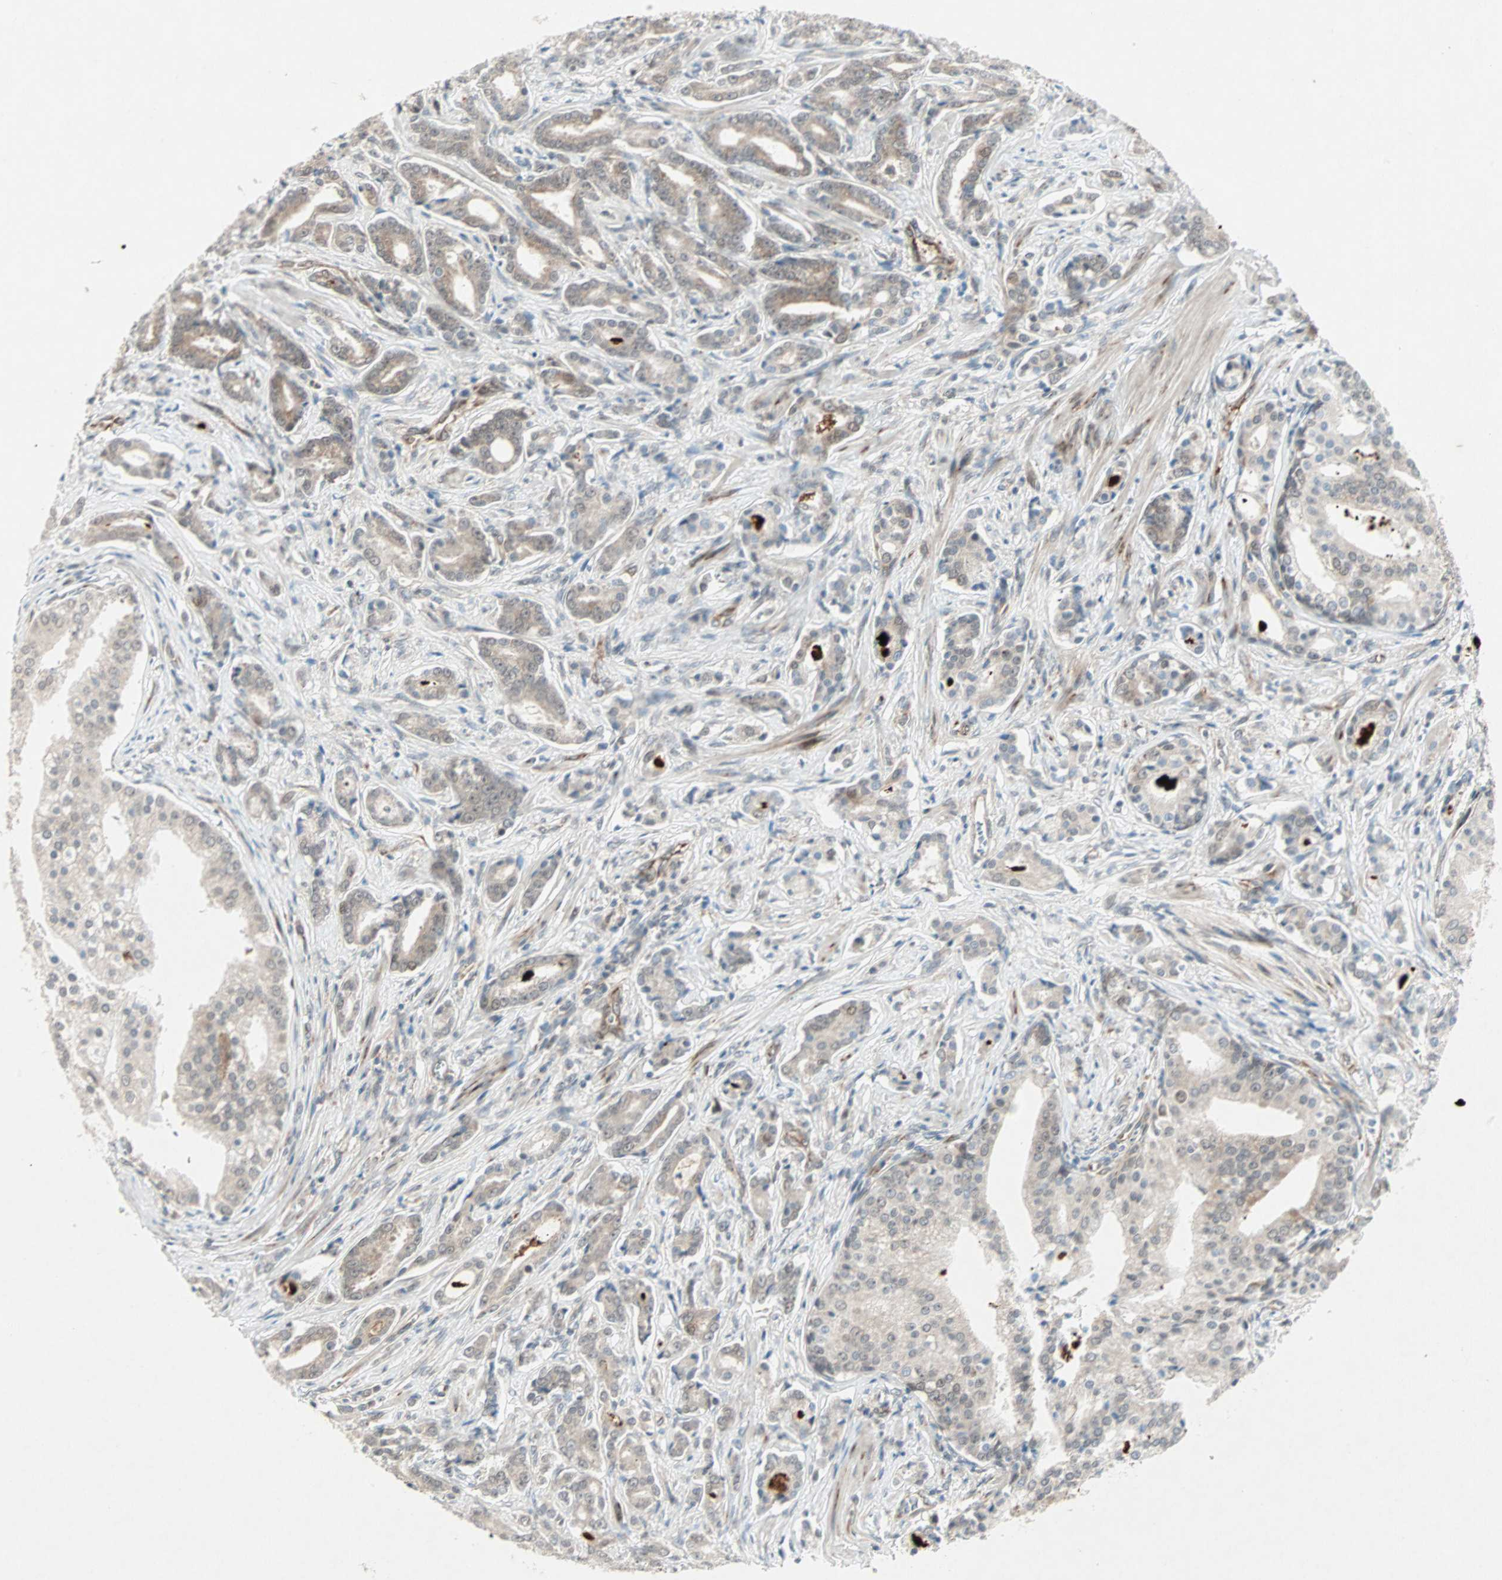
{"staining": {"intensity": "moderate", "quantity": ">75%", "location": "cytoplasmic/membranous"}, "tissue": "prostate cancer", "cell_type": "Tumor cells", "image_type": "cancer", "snomed": [{"axis": "morphology", "description": "Adenocarcinoma, Low grade"}, {"axis": "topography", "description": "Prostate"}], "caption": "Human adenocarcinoma (low-grade) (prostate) stained with a brown dye shows moderate cytoplasmic/membranous positive expression in approximately >75% of tumor cells.", "gene": "ZNF37A", "patient": {"sex": "male", "age": 58}}